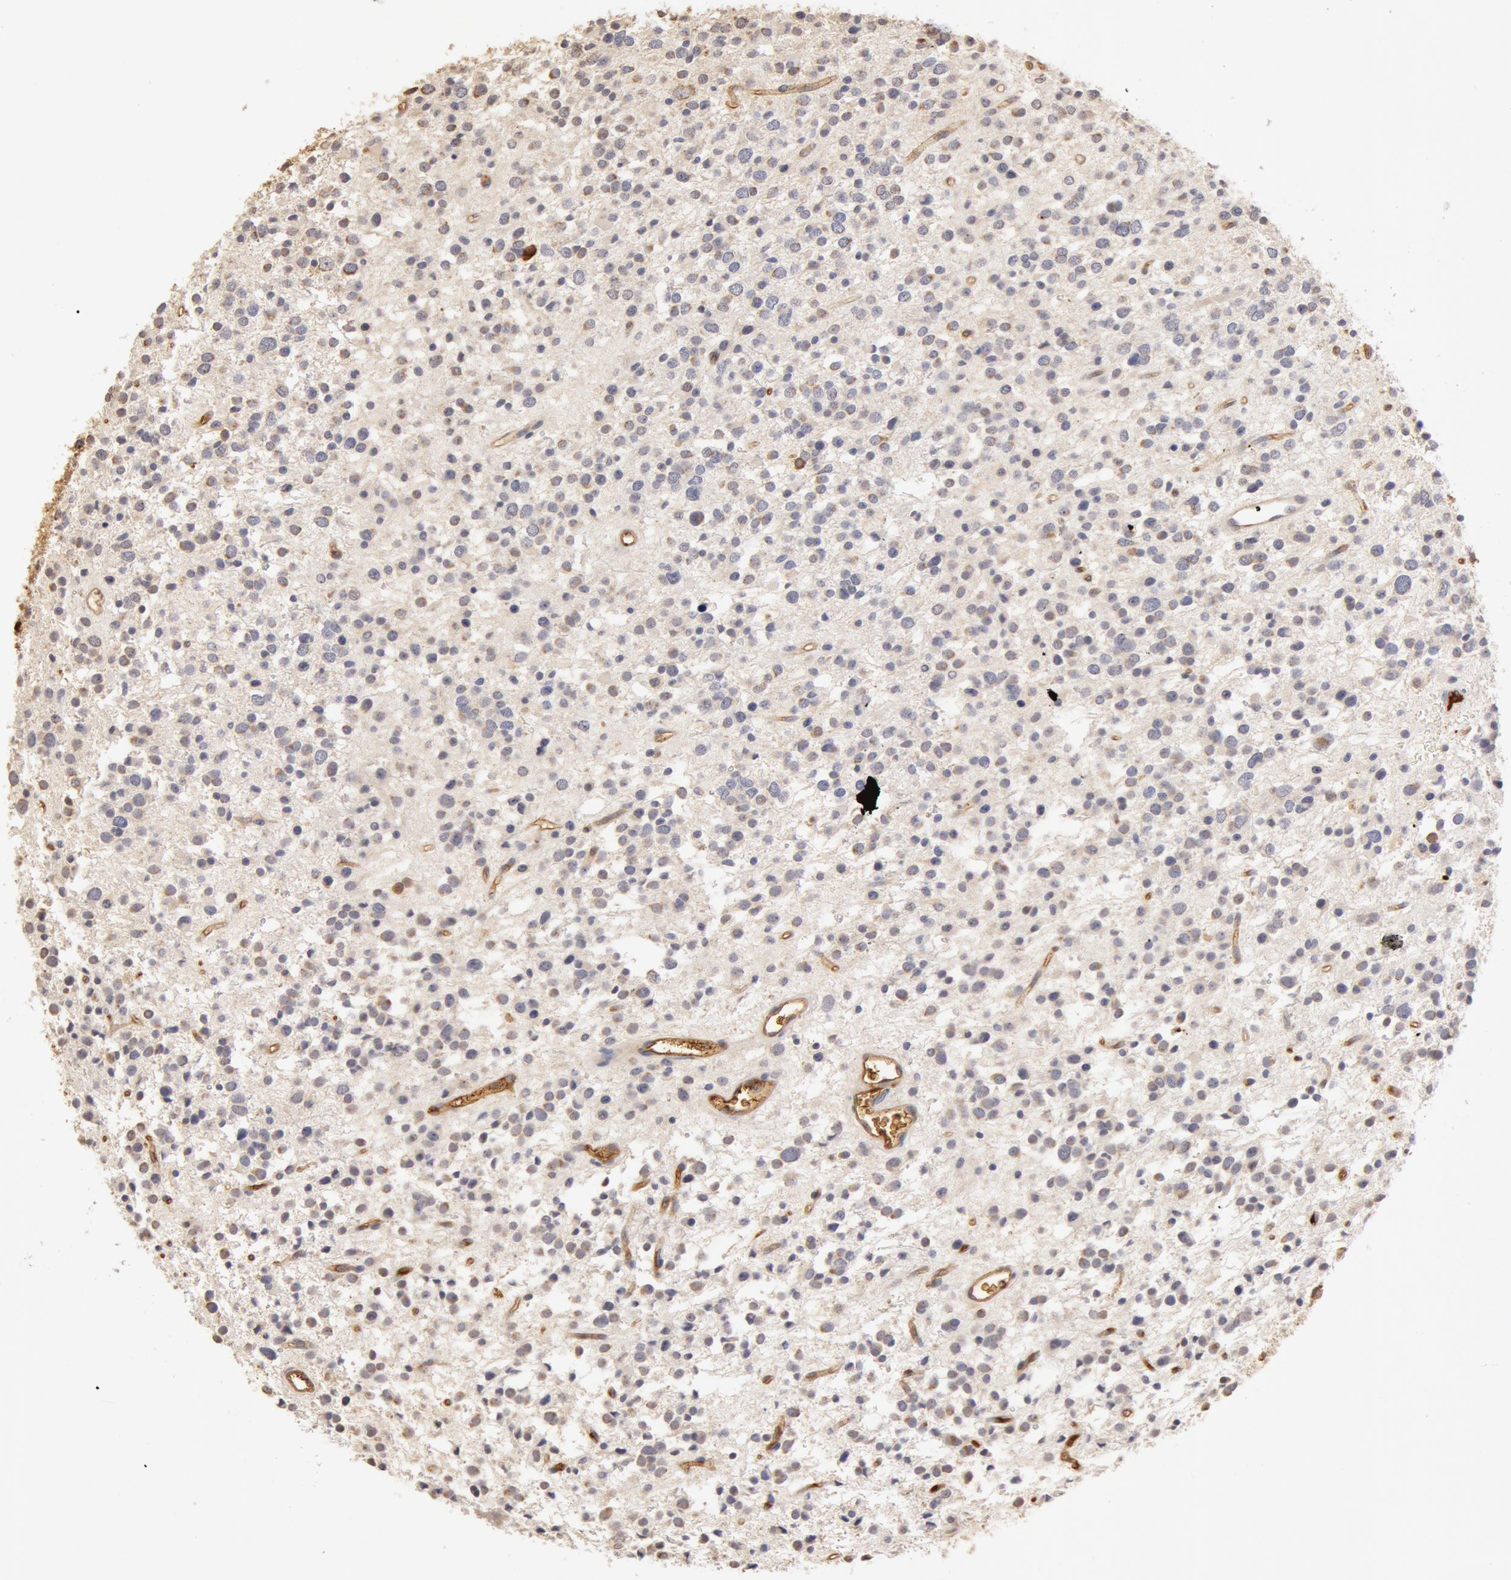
{"staining": {"intensity": "weak", "quantity": "<25%", "location": "cytoplasmic/membranous"}, "tissue": "glioma", "cell_type": "Tumor cells", "image_type": "cancer", "snomed": [{"axis": "morphology", "description": "Glioma, malignant, Low grade"}, {"axis": "topography", "description": "Brain"}], "caption": "IHC histopathology image of human glioma stained for a protein (brown), which demonstrates no expression in tumor cells. The staining was performed using DAB to visualize the protein expression in brown, while the nuclei were stained in blue with hematoxylin (Magnification: 20x).", "gene": "TF", "patient": {"sex": "female", "age": 36}}